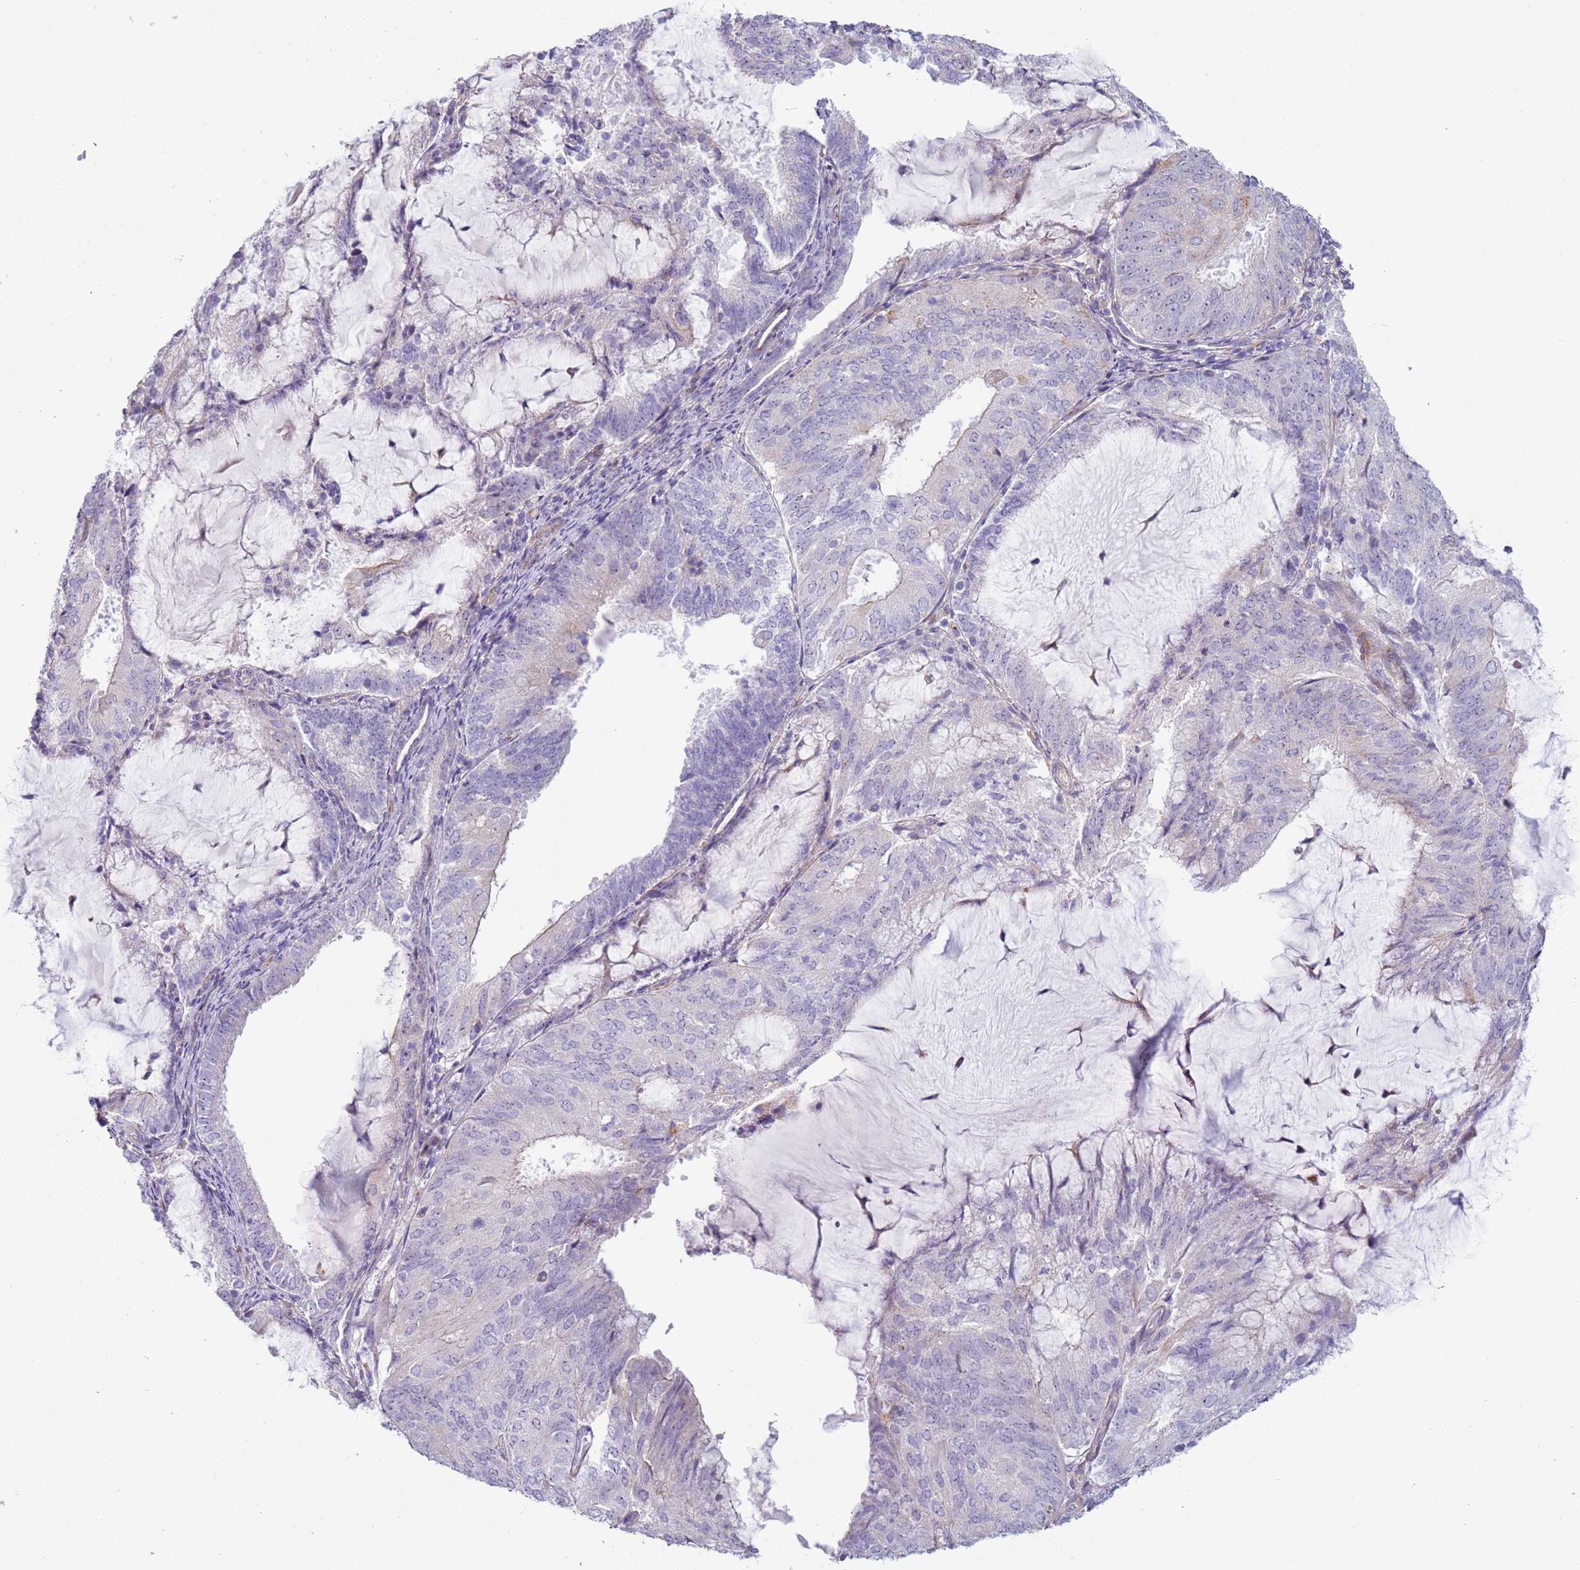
{"staining": {"intensity": "negative", "quantity": "none", "location": "none"}, "tissue": "endometrial cancer", "cell_type": "Tumor cells", "image_type": "cancer", "snomed": [{"axis": "morphology", "description": "Adenocarcinoma, NOS"}, {"axis": "topography", "description": "Endometrium"}], "caption": "Tumor cells show no significant staining in endometrial adenocarcinoma.", "gene": "HEATR1", "patient": {"sex": "female", "age": 81}}